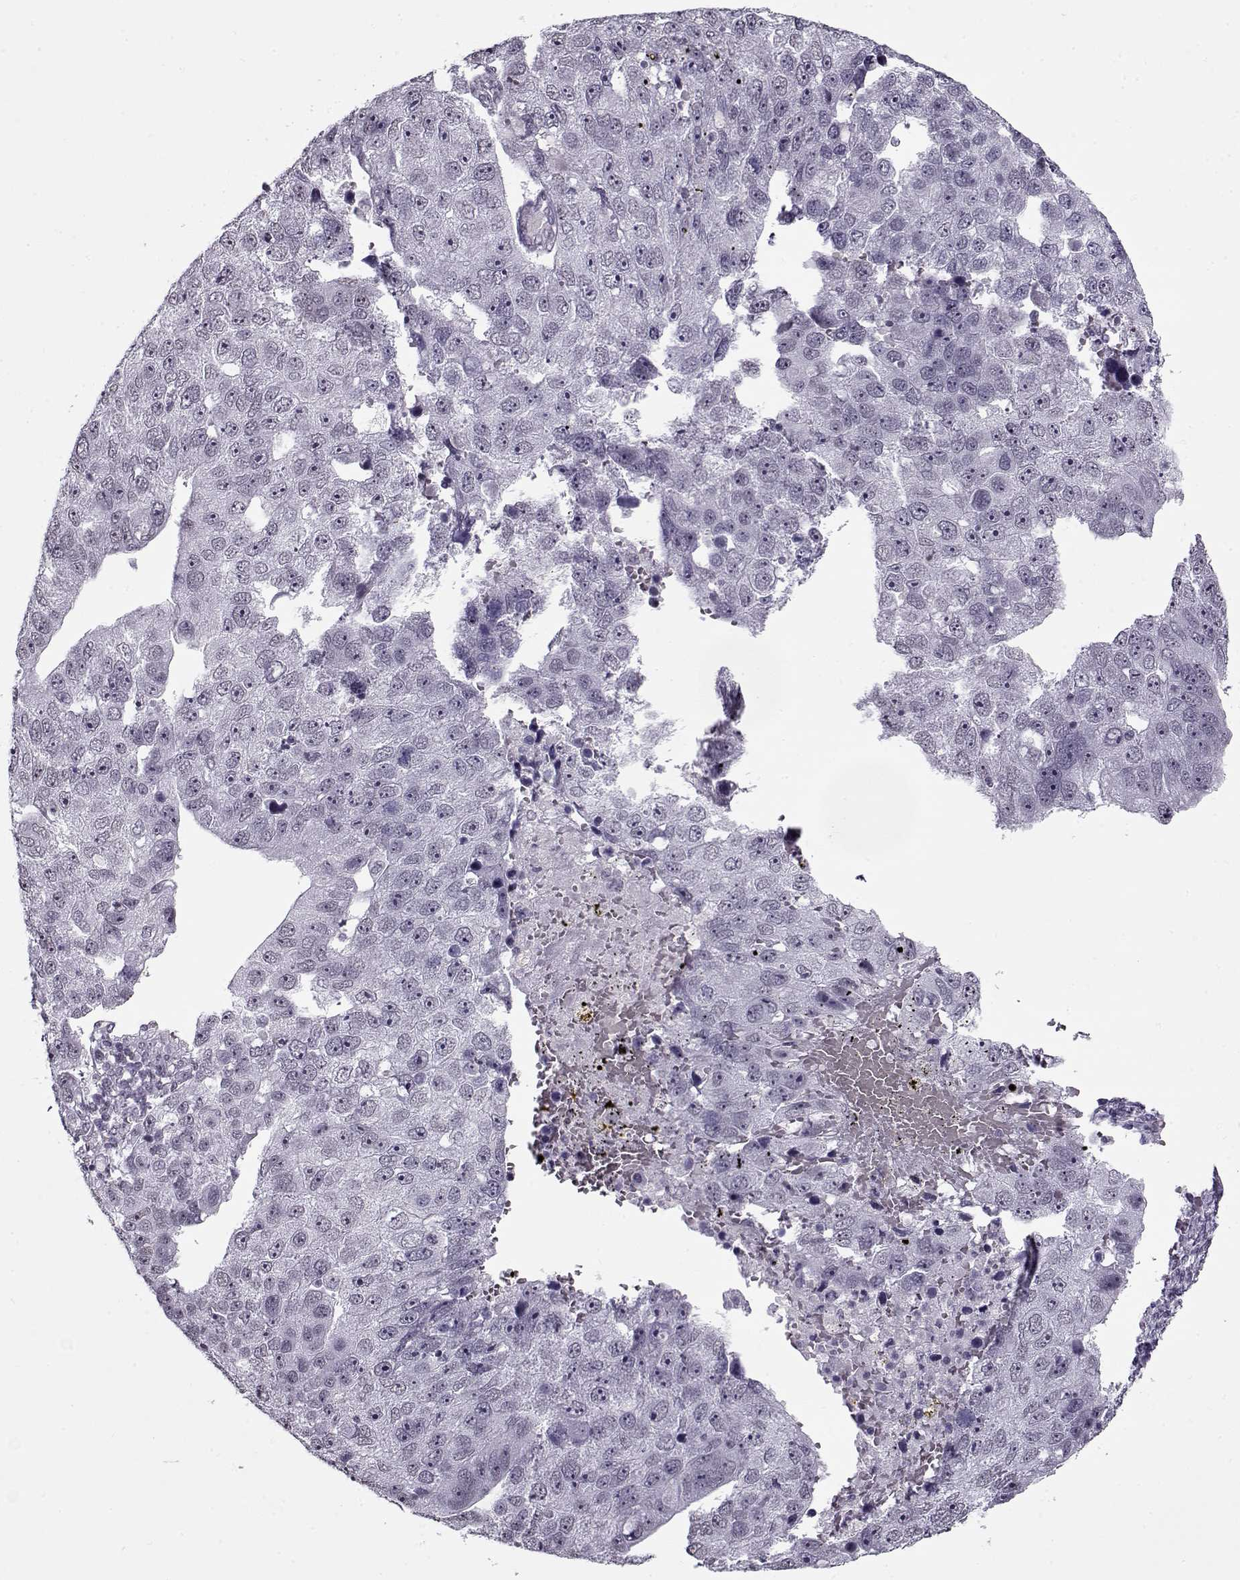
{"staining": {"intensity": "negative", "quantity": "none", "location": "none"}, "tissue": "pancreatic cancer", "cell_type": "Tumor cells", "image_type": "cancer", "snomed": [{"axis": "morphology", "description": "Adenocarcinoma, NOS"}, {"axis": "topography", "description": "Pancreas"}], "caption": "A photomicrograph of human pancreatic adenocarcinoma is negative for staining in tumor cells.", "gene": "PRMT8", "patient": {"sex": "female", "age": 61}}